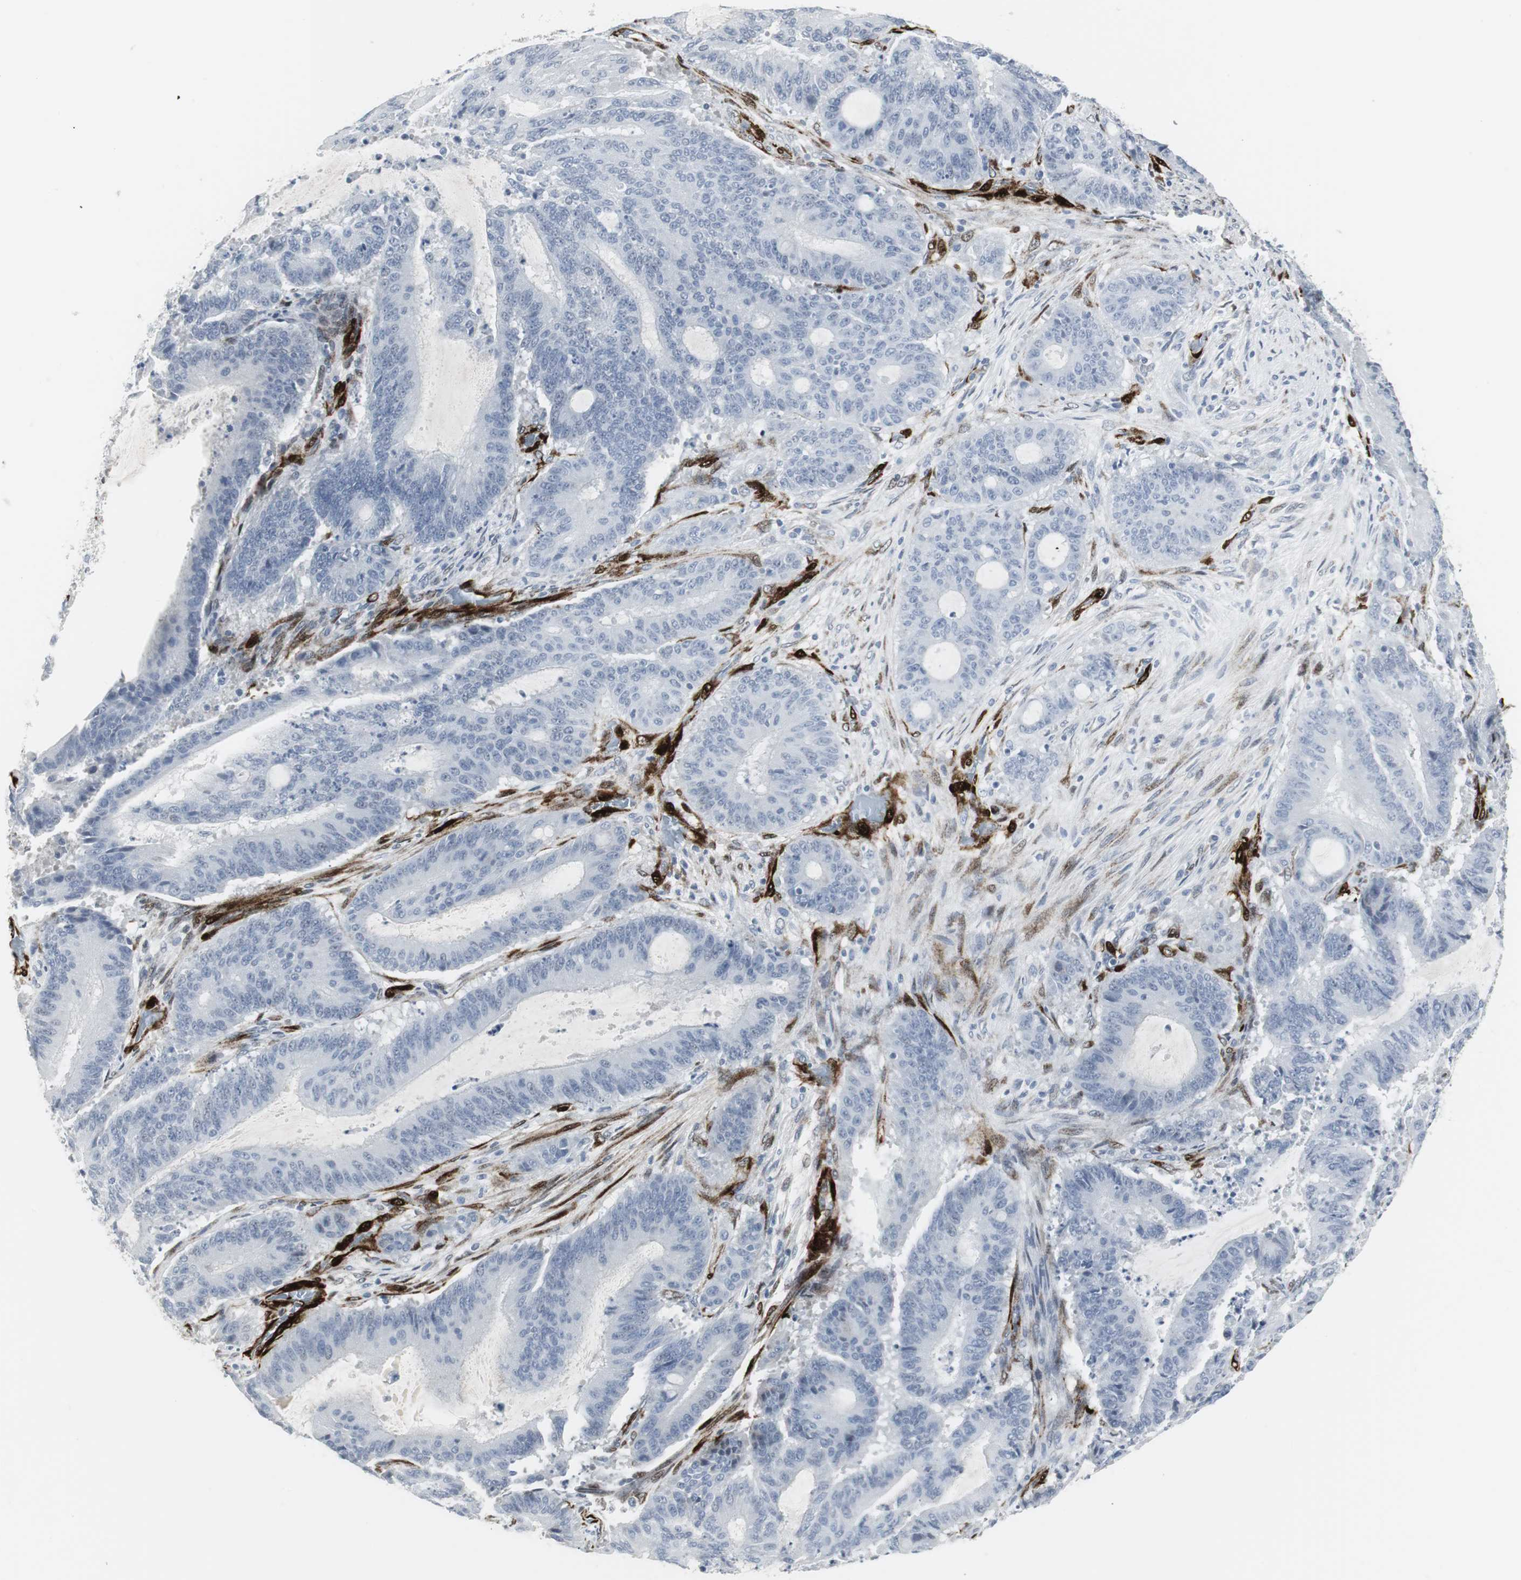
{"staining": {"intensity": "negative", "quantity": "none", "location": "none"}, "tissue": "liver cancer", "cell_type": "Tumor cells", "image_type": "cancer", "snomed": [{"axis": "morphology", "description": "Cholangiocarcinoma"}, {"axis": "topography", "description": "Liver"}], "caption": "Liver cancer stained for a protein using immunohistochemistry (IHC) reveals no expression tumor cells.", "gene": "PPP1R14A", "patient": {"sex": "female", "age": 73}}